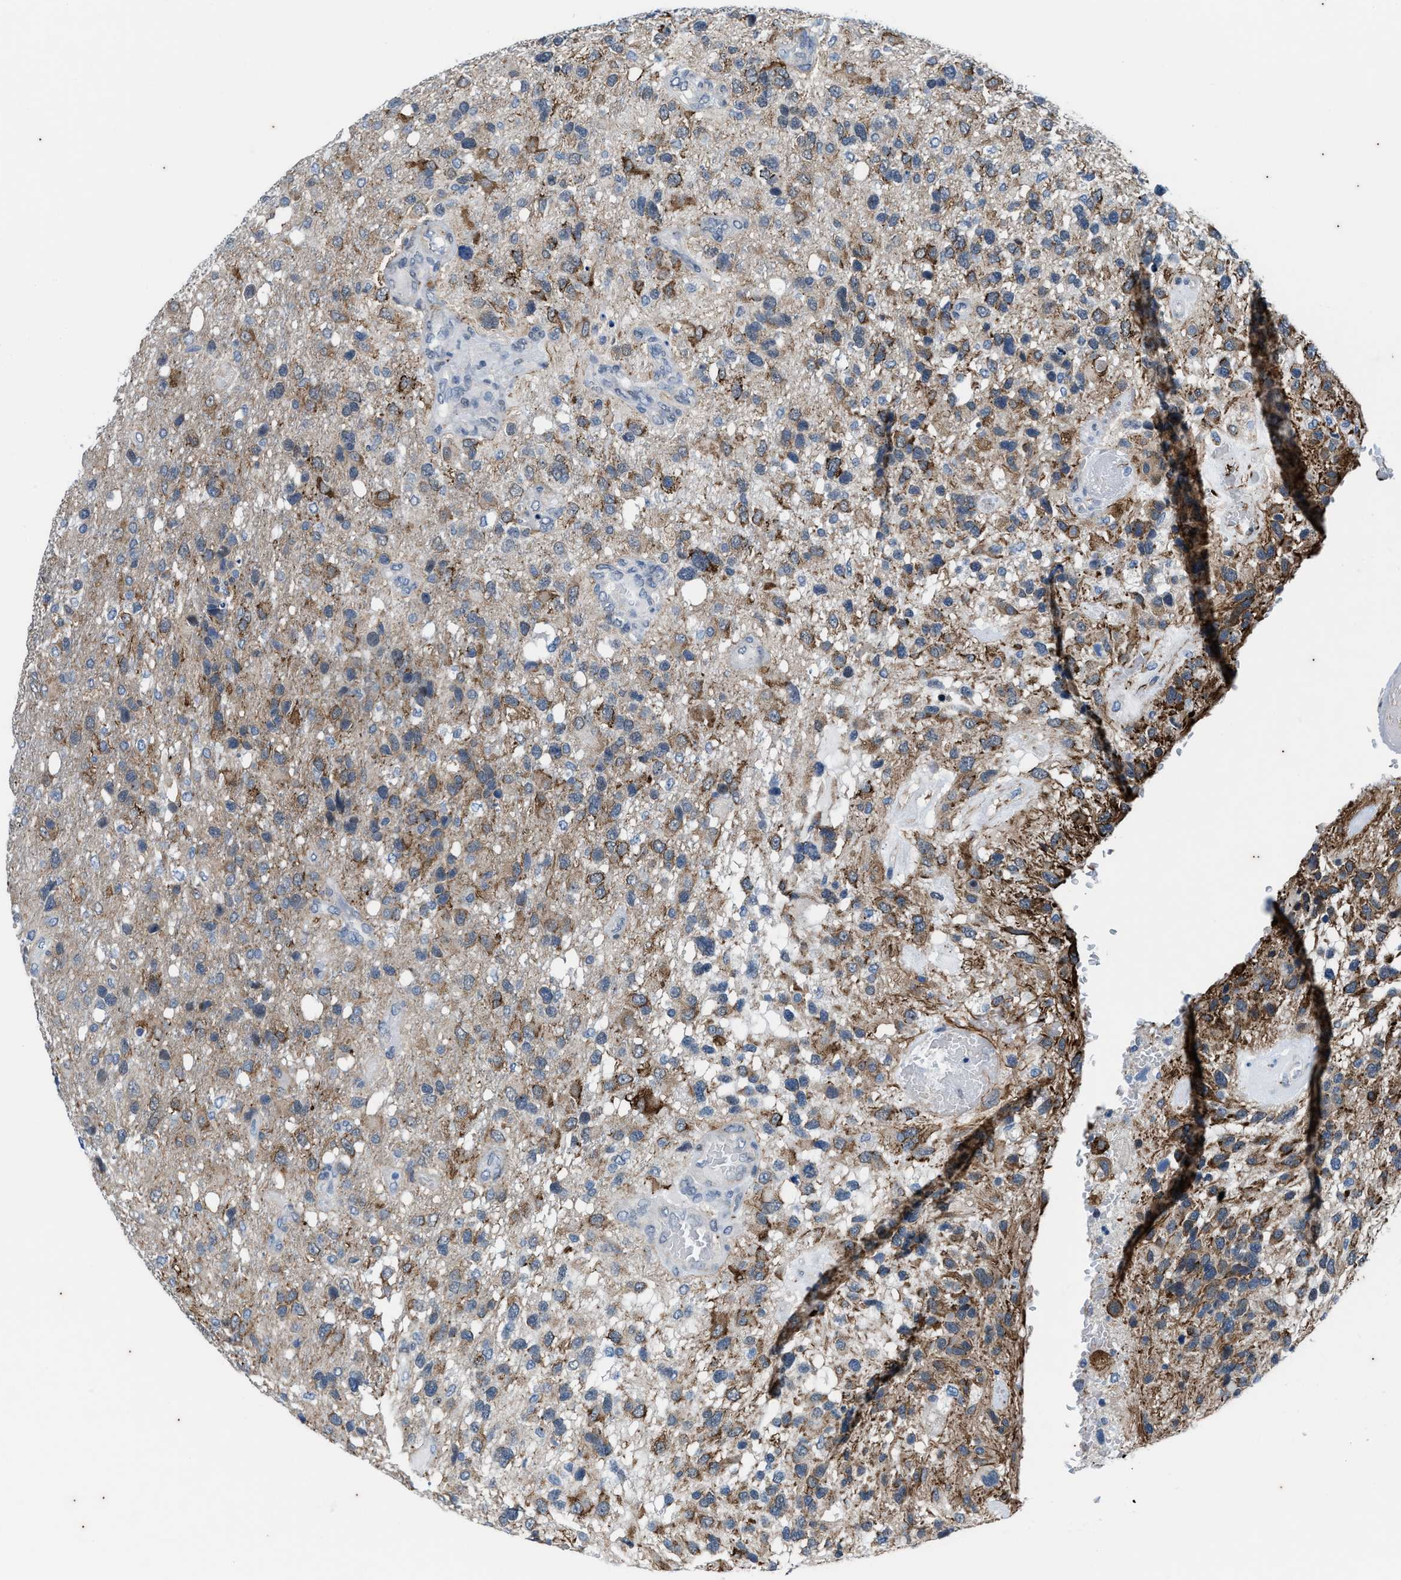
{"staining": {"intensity": "moderate", "quantity": "25%-75%", "location": "cytoplasmic/membranous"}, "tissue": "glioma", "cell_type": "Tumor cells", "image_type": "cancer", "snomed": [{"axis": "morphology", "description": "Glioma, malignant, High grade"}, {"axis": "topography", "description": "Brain"}], "caption": "Human glioma stained with a brown dye exhibits moderate cytoplasmic/membranous positive staining in approximately 25%-75% of tumor cells.", "gene": "KIF24", "patient": {"sex": "female", "age": 58}}